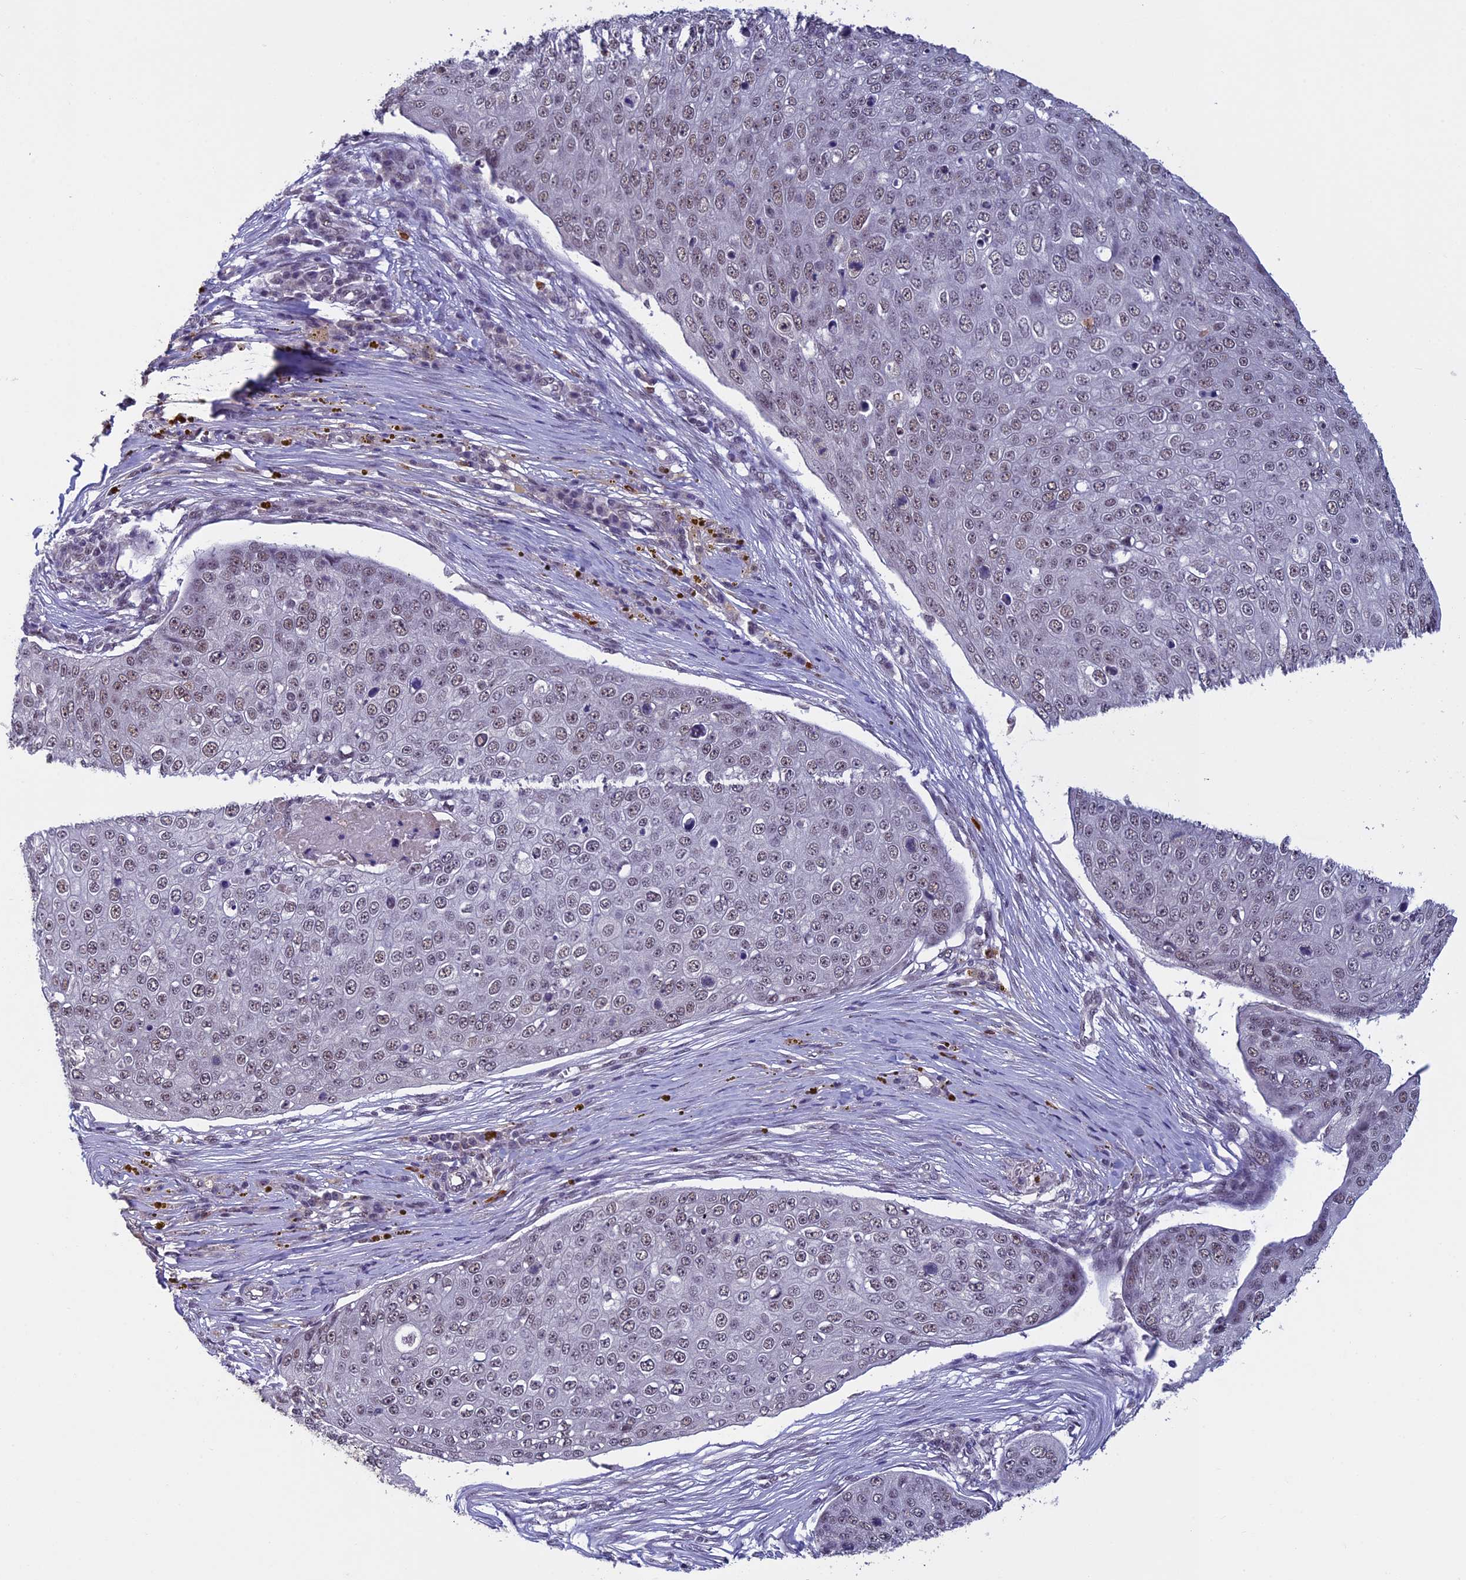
{"staining": {"intensity": "weak", "quantity": ">75%", "location": "nuclear"}, "tissue": "skin cancer", "cell_type": "Tumor cells", "image_type": "cancer", "snomed": [{"axis": "morphology", "description": "Squamous cell carcinoma, NOS"}, {"axis": "topography", "description": "Skin"}], "caption": "Weak nuclear expression for a protein is identified in approximately >75% of tumor cells of squamous cell carcinoma (skin) using immunohistochemistry.", "gene": "RNF40", "patient": {"sex": "male", "age": 71}}